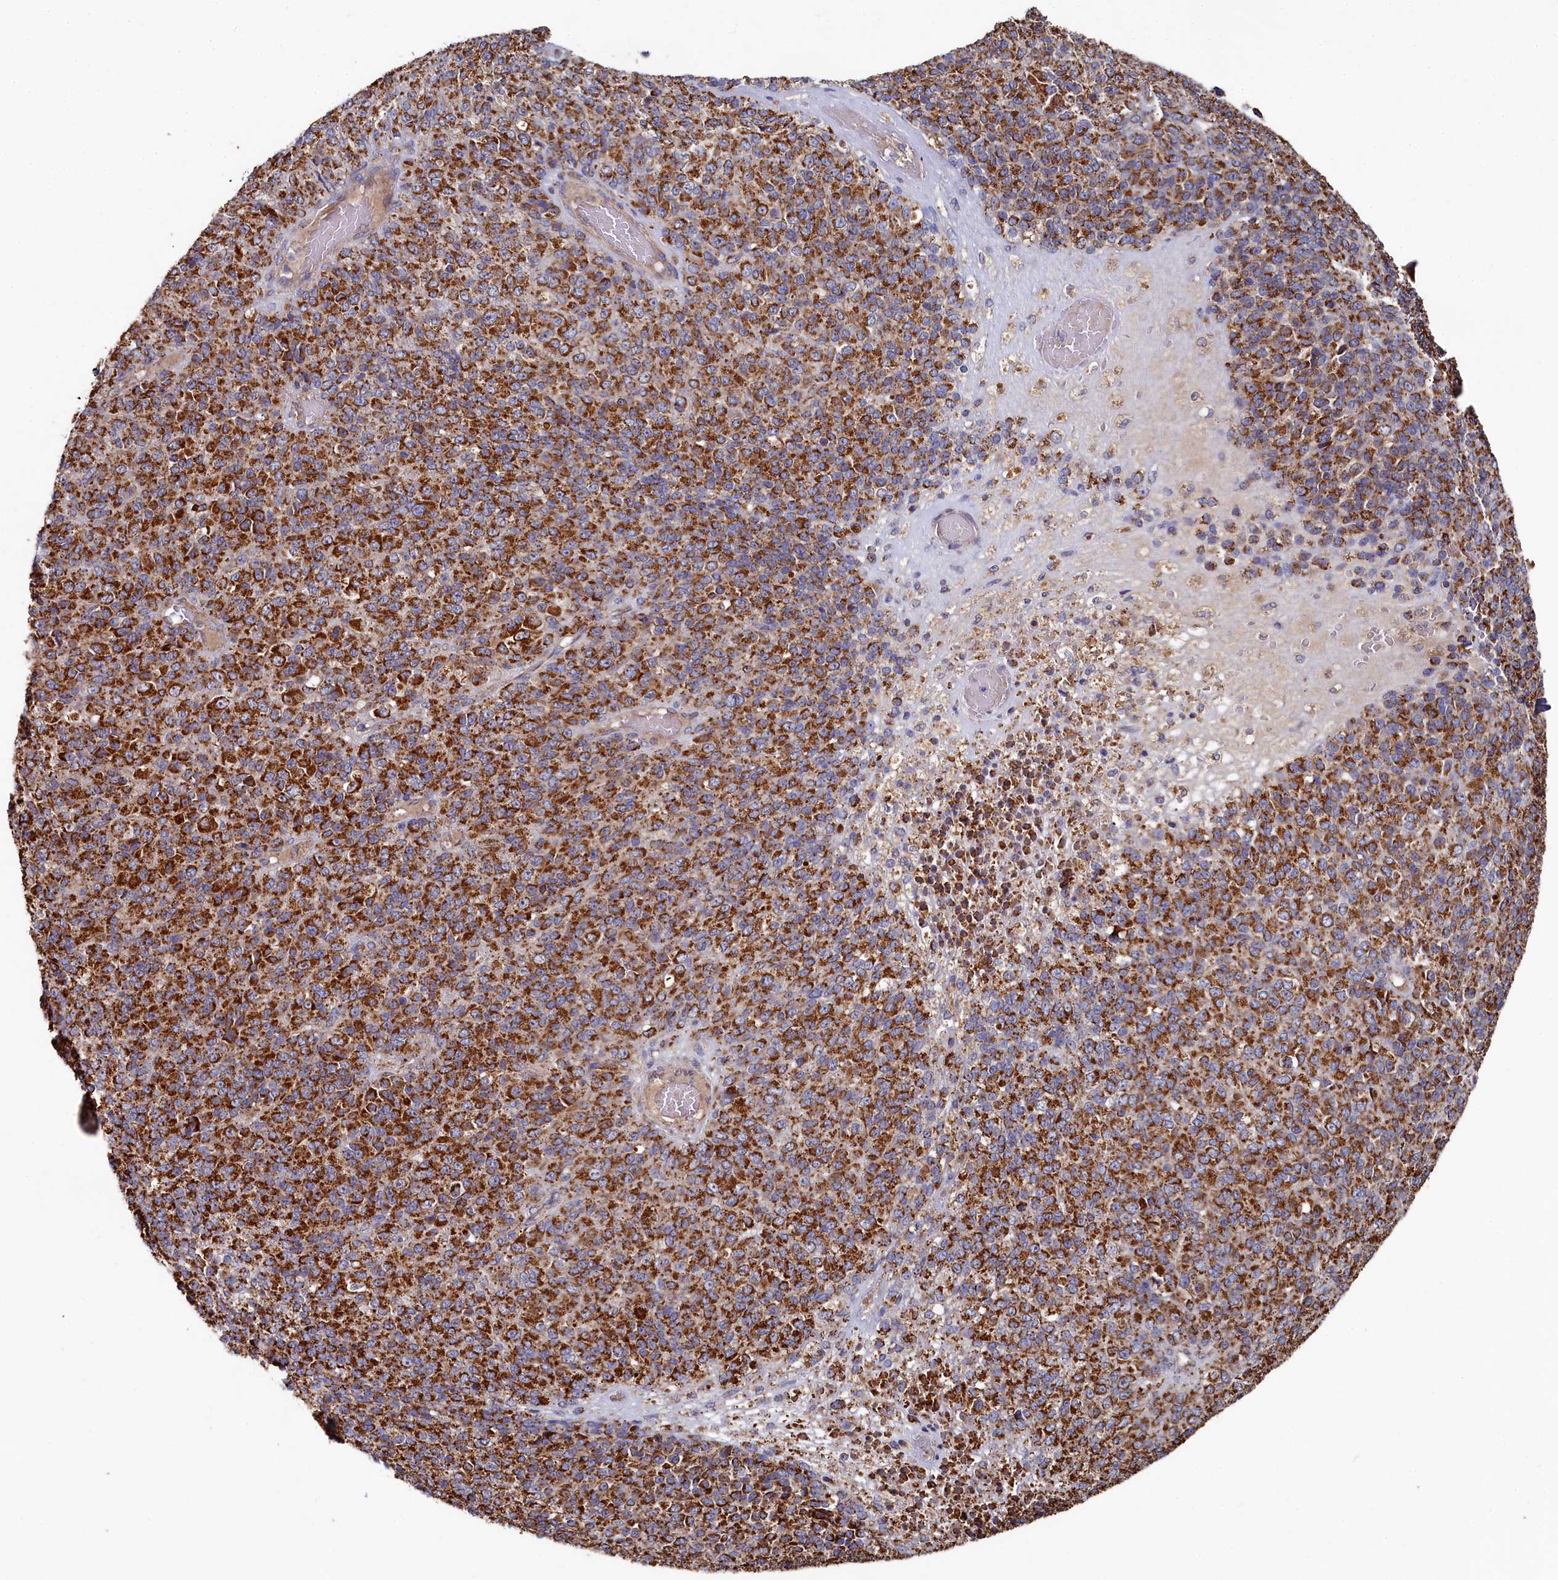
{"staining": {"intensity": "strong", "quantity": ">75%", "location": "cytoplasmic/membranous"}, "tissue": "melanoma", "cell_type": "Tumor cells", "image_type": "cancer", "snomed": [{"axis": "morphology", "description": "Malignant melanoma, Metastatic site"}, {"axis": "topography", "description": "Brain"}], "caption": "The photomicrograph reveals a brown stain indicating the presence of a protein in the cytoplasmic/membranous of tumor cells in melanoma.", "gene": "HAUS2", "patient": {"sex": "female", "age": 56}}